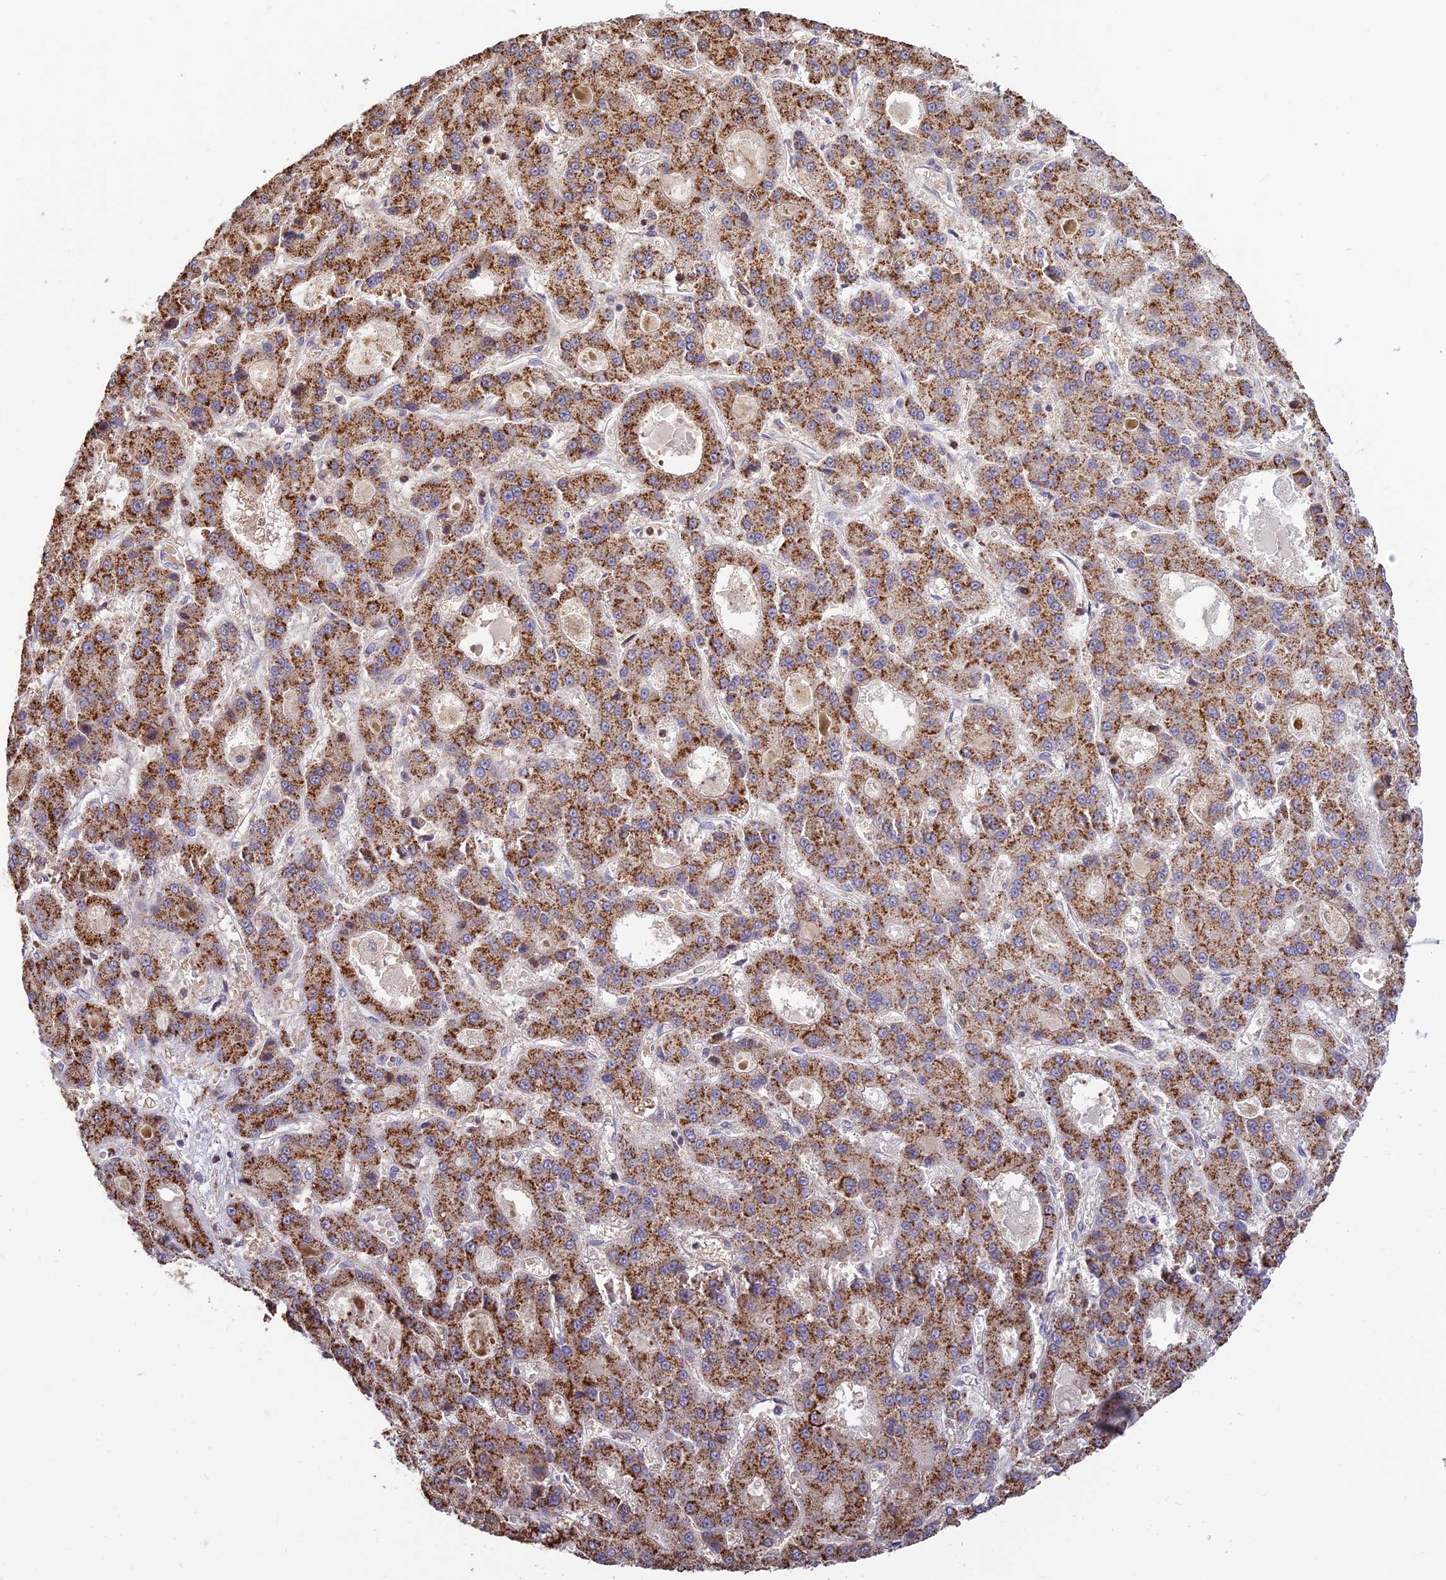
{"staining": {"intensity": "strong", "quantity": ">75%", "location": "cytoplasmic/membranous"}, "tissue": "liver cancer", "cell_type": "Tumor cells", "image_type": "cancer", "snomed": [{"axis": "morphology", "description": "Carcinoma, Hepatocellular, NOS"}, {"axis": "topography", "description": "Liver"}], "caption": "Immunohistochemical staining of human liver cancer (hepatocellular carcinoma) shows high levels of strong cytoplasmic/membranous staining in about >75% of tumor cells. (DAB (3,3'-diaminobenzidine) IHC, brown staining for protein, blue staining for nuclei).", "gene": "FAM186B", "patient": {"sex": "male", "age": 70}}